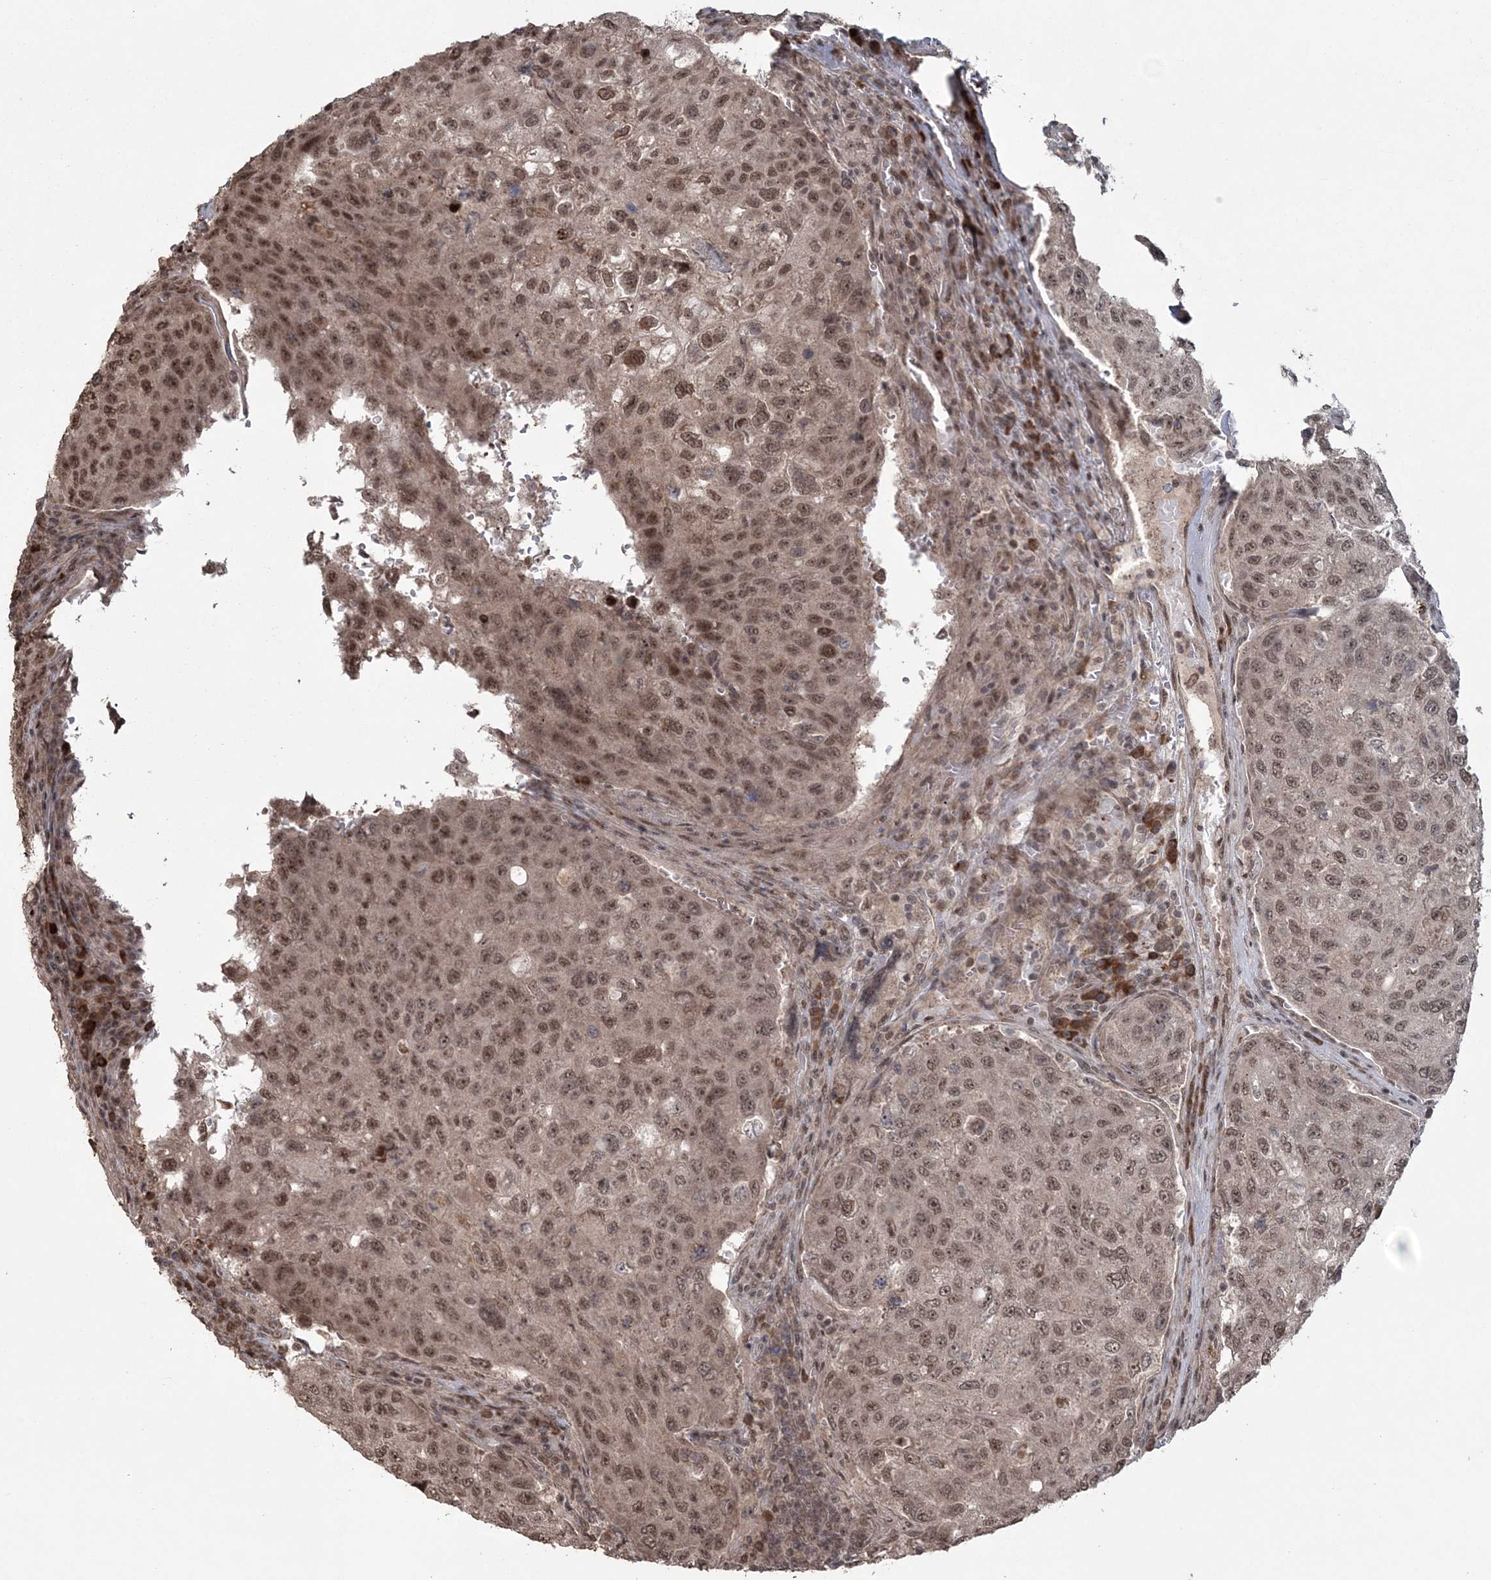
{"staining": {"intensity": "moderate", "quantity": ">75%", "location": "nuclear"}, "tissue": "urothelial cancer", "cell_type": "Tumor cells", "image_type": "cancer", "snomed": [{"axis": "morphology", "description": "Urothelial carcinoma, High grade"}, {"axis": "topography", "description": "Lymph node"}, {"axis": "topography", "description": "Urinary bladder"}], "caption": "Urothelial cancer stained for a protein (brown) demonstrates moderate nuclear positive positivity in about >75% of tumor cells.", "gene": "EPB41L4A", "patient": {"sex": "male", "age": 51}}